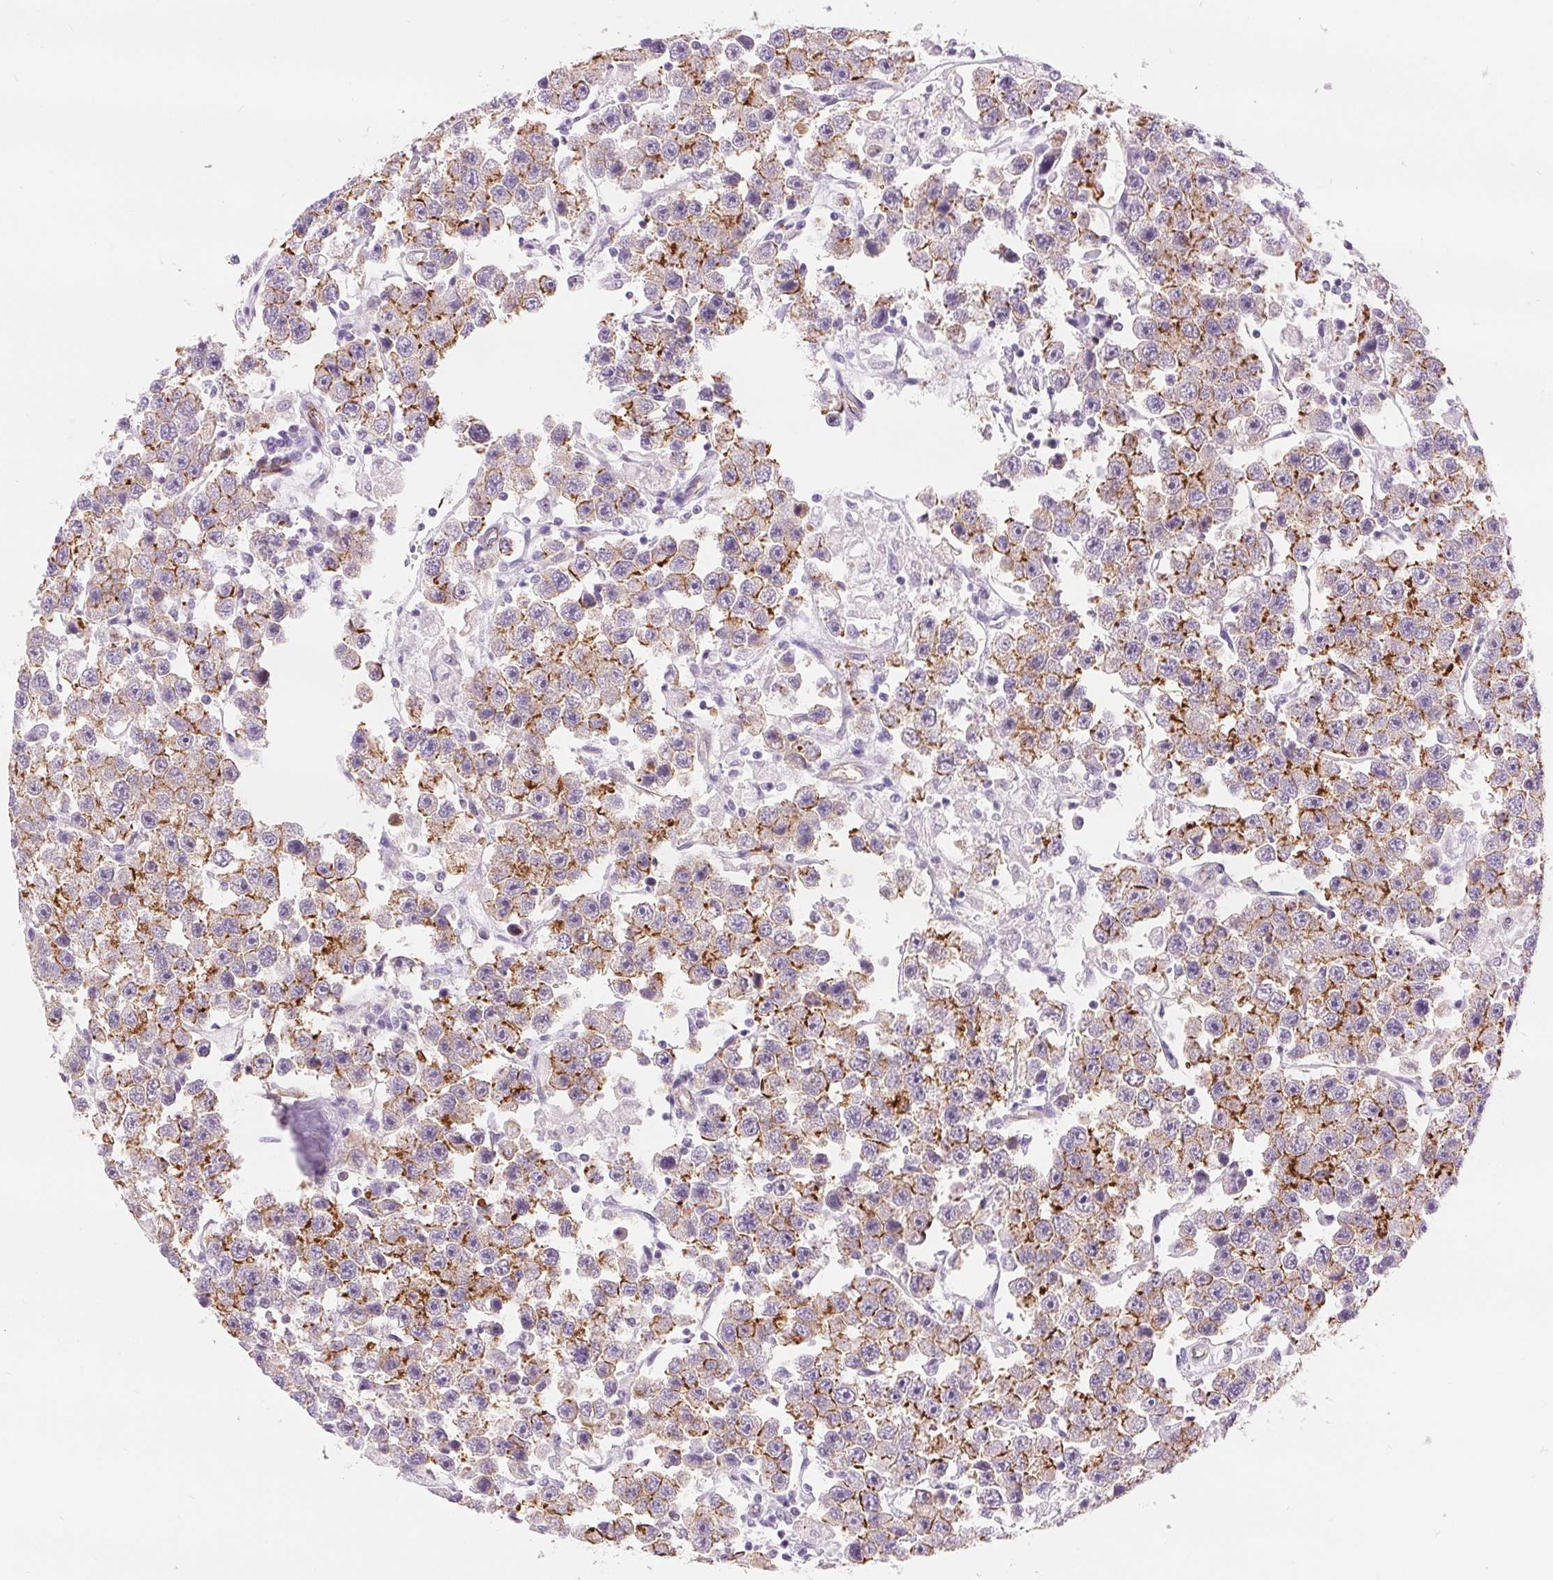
{"staining": {"intensity": "moderate", "quantity": "25%-75%", "location": "cytoplasmic/membranous"}, "tissue": "testis cancer", "cell_type": "Tumor cells", "image_type": "cancer", "snomed": [{"axis": "morphology", "description": "Seminoma, NOS"}, {"axis": "topography", "description": "Testis"}], "caption": "Protein expression analysis of human testis seminoma reveals moderate cytoplasmic/membranous staining in approximately 25%-75% of tumor cells.", "gene": "DIXDC1", "patient": {"sex": "male", "age": 45}}